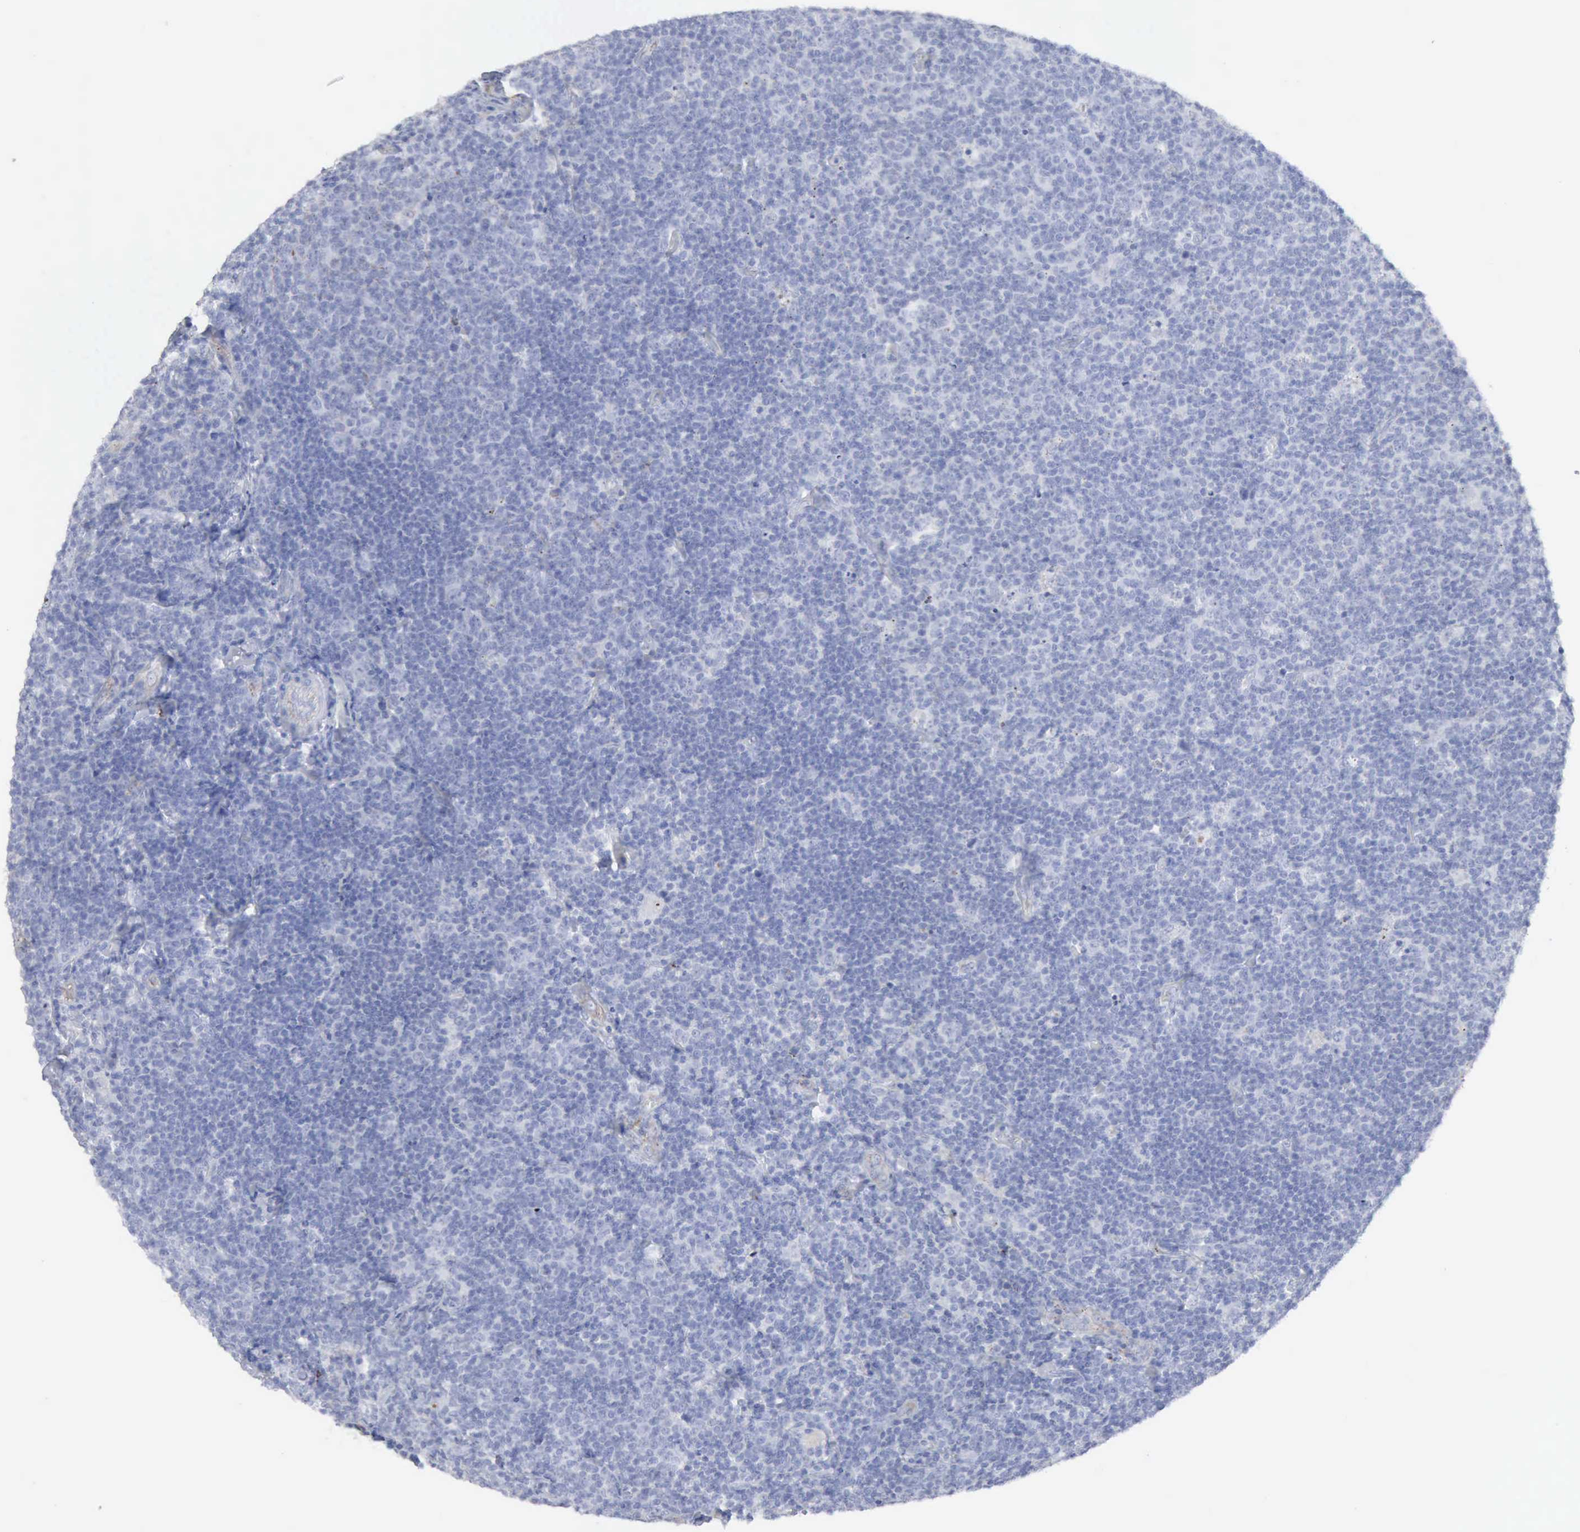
{"staining": {"intensity": "negative", "quantity": "none", "location": "none"}, "tissue": "lymphoma", "cell_type": "Tumor cells", "image_type": "cancer", "snomed": [{"axis": "morphology", "description": "Malignant lymphoma, non-Hodgkin's type, Low grade"}, {"axis": "topography", "description": "Lymph node"}], "caption": "Immunohistochemistry (IHC) histopathology image of malignant lymphoma, non-Hodgkin's type (low-grade) stained for a protein (brown), which shows no staining in tumor cells. (DAB (3,3'-diaminobenzidine) IHC visualized using brightfield microscopy, high magnification).", "gene": "C4BPA", "patient": {"sex": "male", "age": 74}}